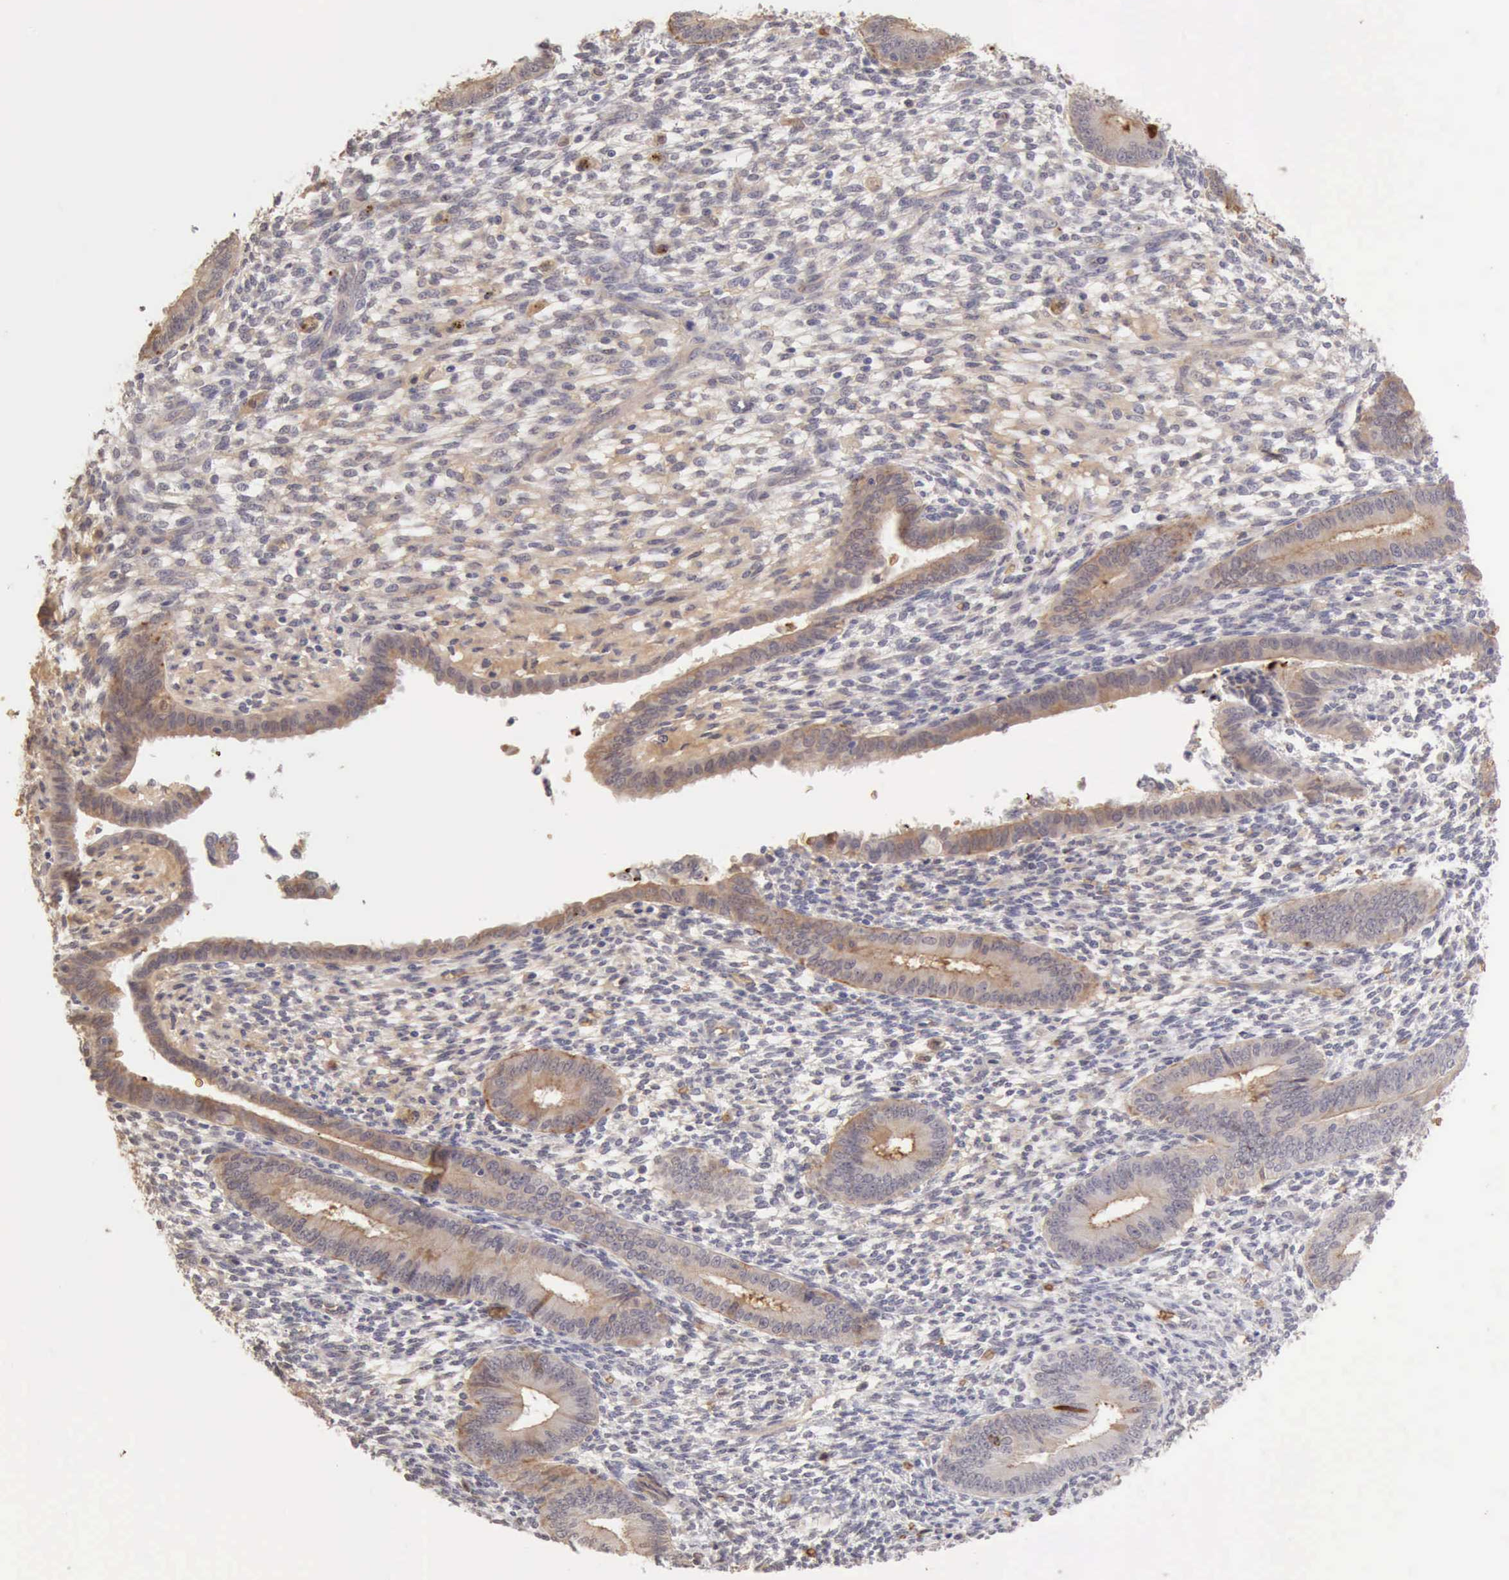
{"staining": {"intensity": "negative", "quantity": "none", "location": "none"}, "tissue": "endometrium", "cell_type": "Cells in endometrial stroma", "image_type": "normal", "snomed": [{"axis": "morphology", "description": "Normal tissue, NOS"}, {"axis": "topography", "description": "Endometrium"}], "caption": "IHC of unremarkable human endometrium reveals no expression in cells in endometrial stroma.", "gene": "CFI", "patient": {"sex": "female", "age": 42}}